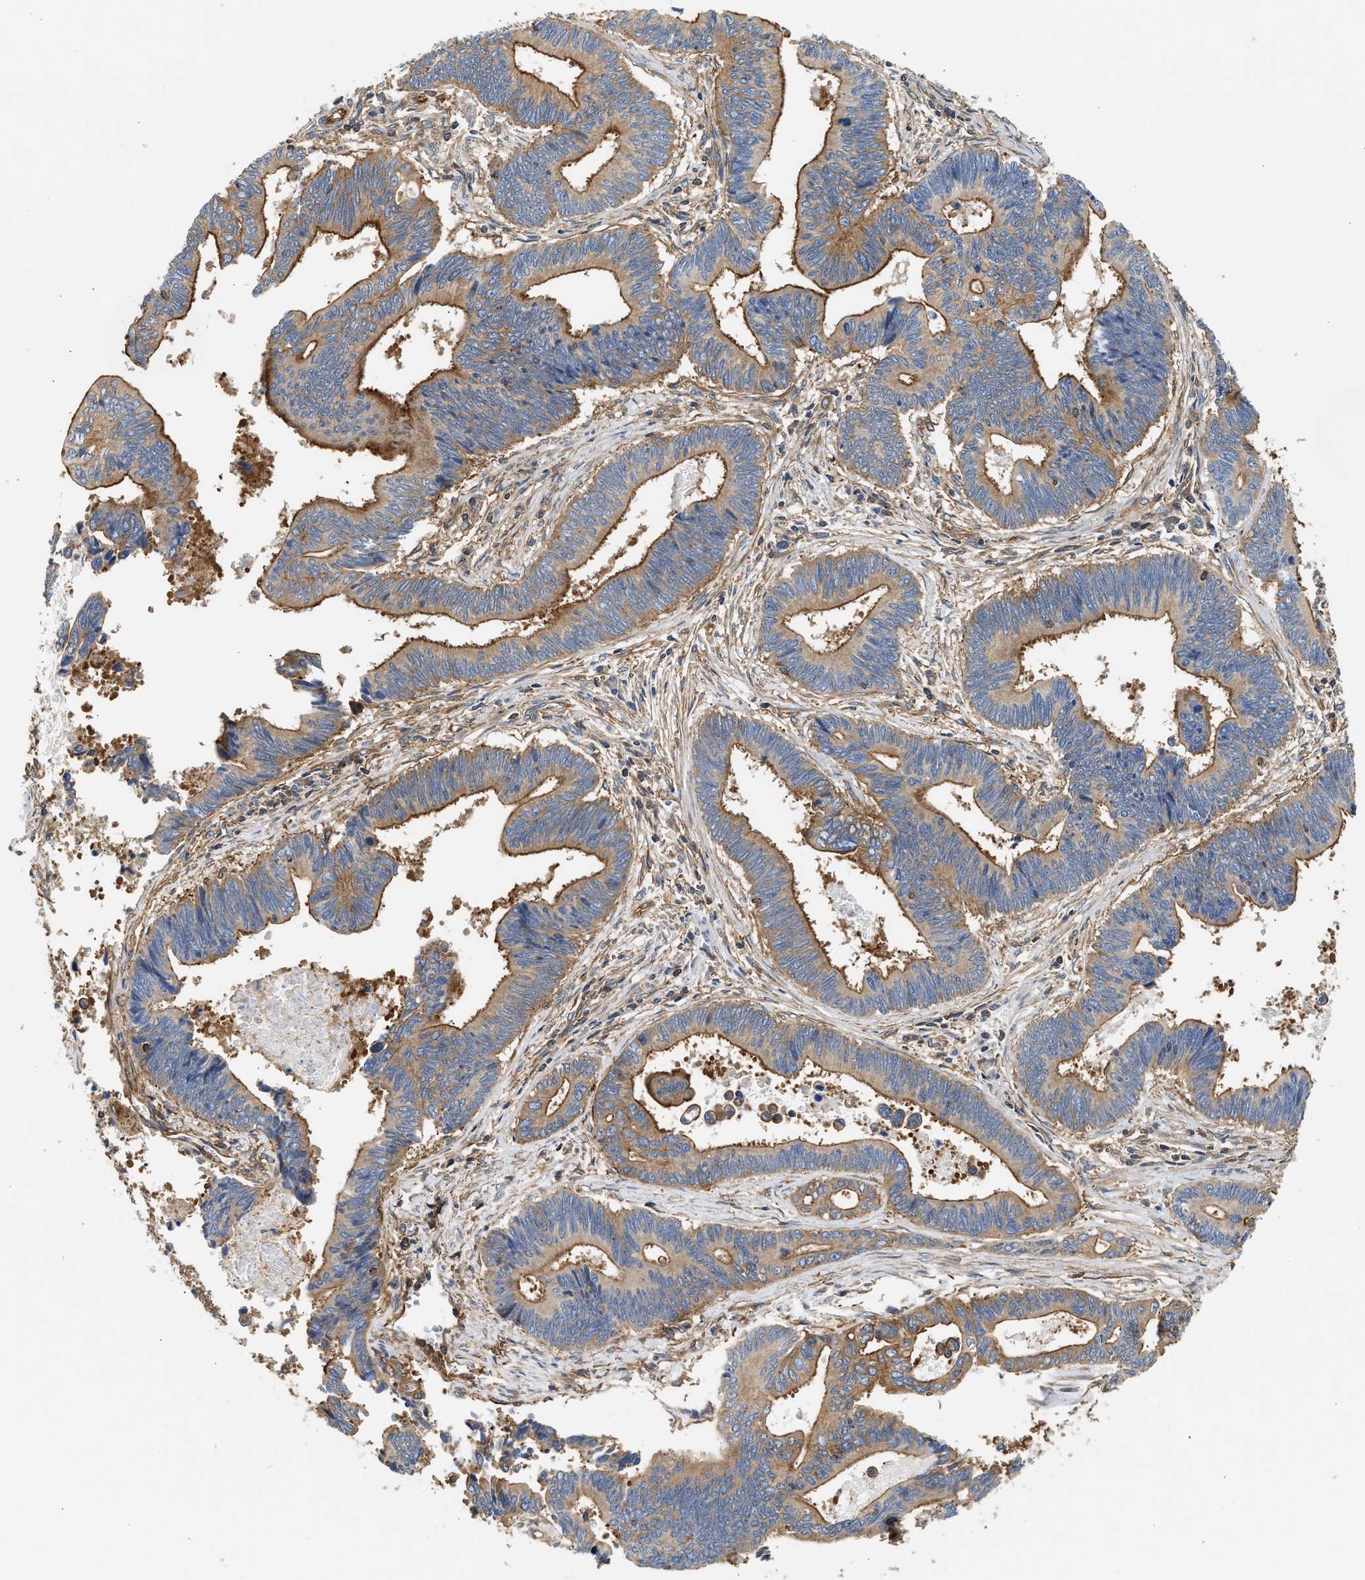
{"staining": {"intensity": "moderate", "quantity": ">75%", "location": "cytoplasmic/membranous"}, "tissue": "pancreatic cancer", "cell_type": "Tumor cells", "image_type": "cancer", "snomed": [{"axis": "morphology", "description": "Adenocarcinoma, NOS"}, {"axis": "topography", "description": "Pancreas"}], "caption": "Immunohistochemistry of human adenocarcinoma (pancreatic) displays medium levels of moderate cytoplasmic/membranous positivity in approximately >75% of tumor cells.", "gene": "SAMD9L", "patient": {"sex": "female", "age": 70}}